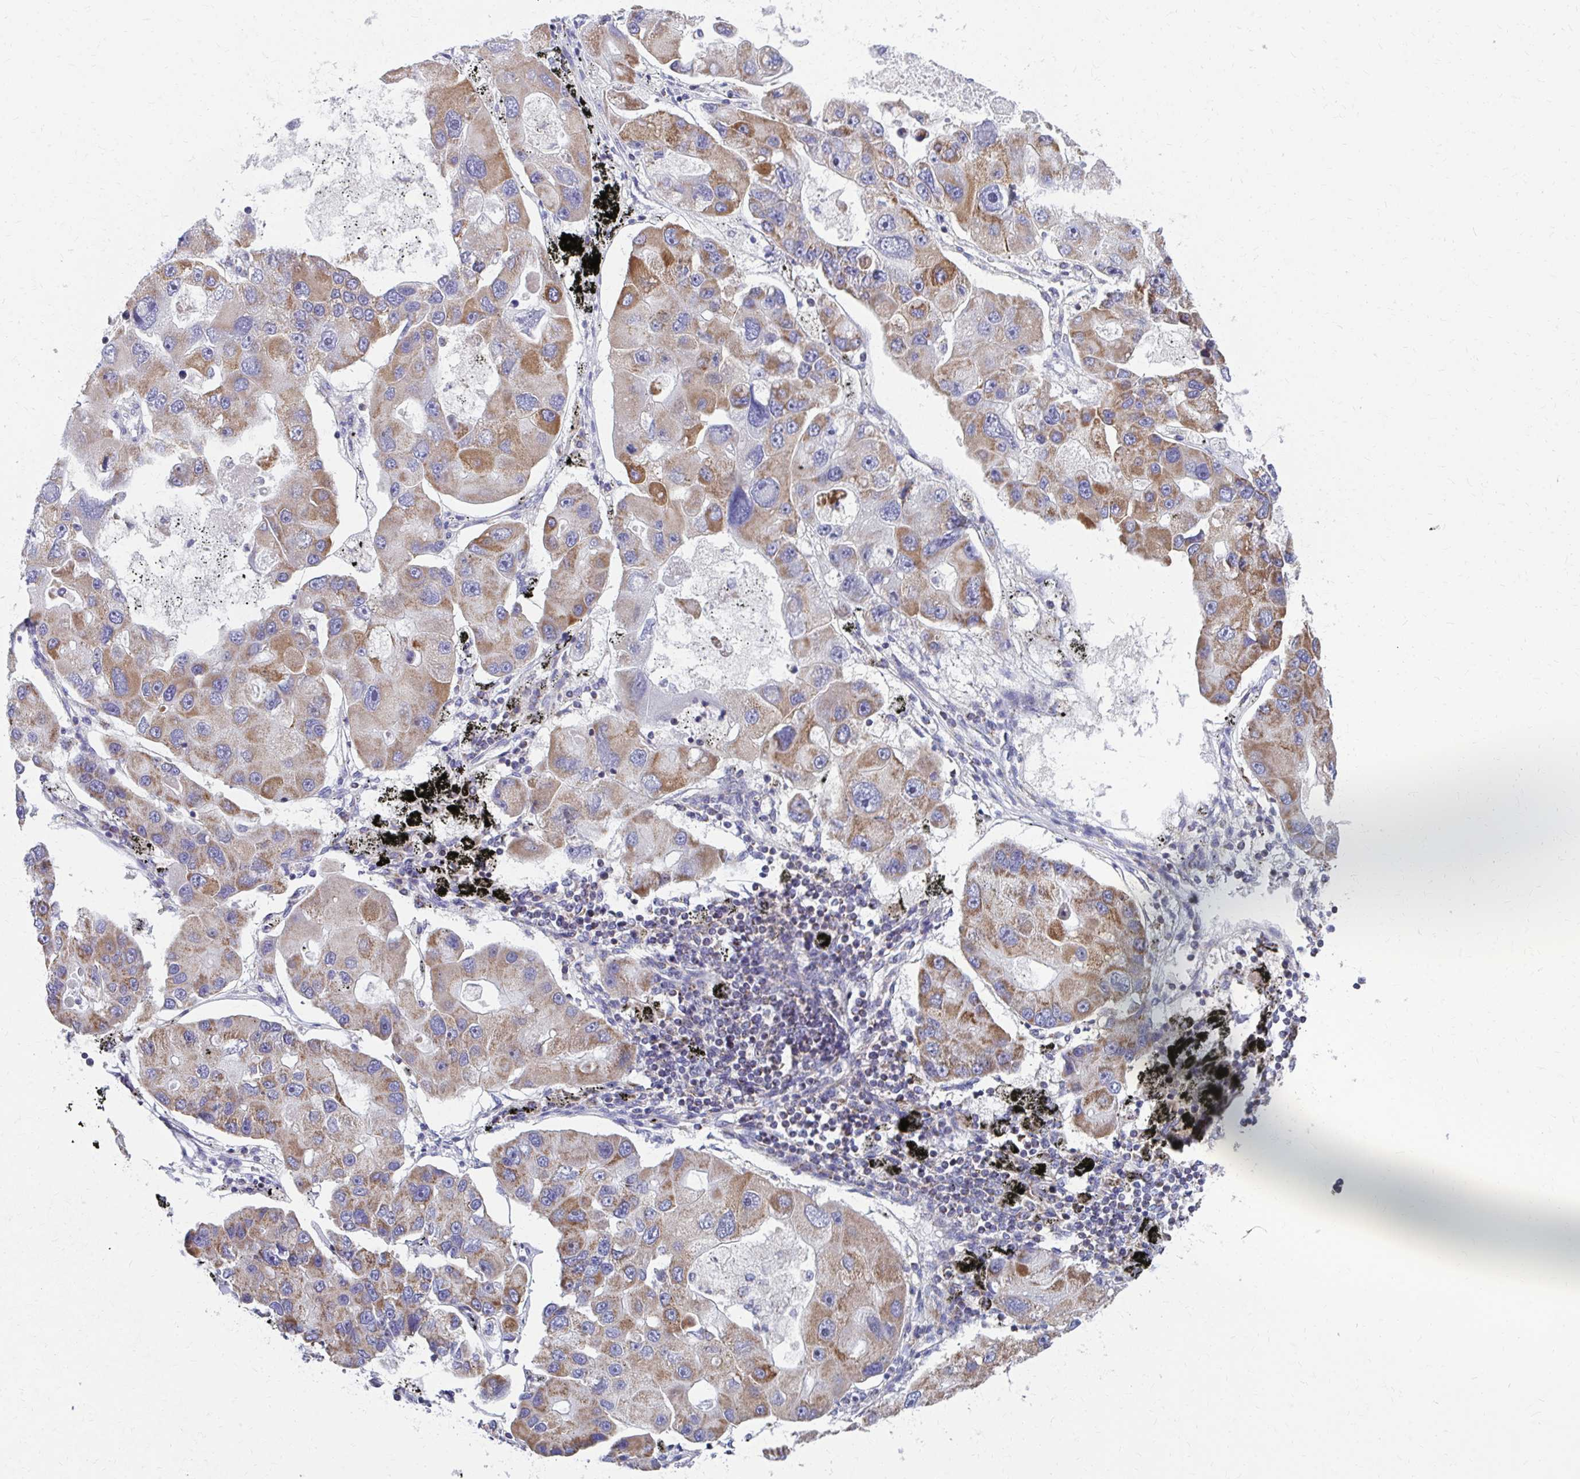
{"staining": {"intensity": "moderate", "quantity": "25%-75%", "location": "cytoplasmic/membranous"}, "tissue": "lung cancer", "cell_type": "Tumor cells", "image_type": "cancer", "snomed": [{"axis": "morphology", "description": "Adenocarcinoma, NOS"}, {"axis": "topography", "description": "Lung"}], "caption": "Adenocarcinoma (lung) was stained to show a protein in brown. There is medium levels of moderate cytoplasmic/membranous positivity in about 25%-75% of tumor cells. The staining was performed using DAB (3,3'-diaminobenzidine) to visualize the protein expression in brown, while the nuclei were stained in blue with hematoxylin (Magnification: 20x).", "gene": "RCC1L", "patient": {"sex": "female", "age": 54}}